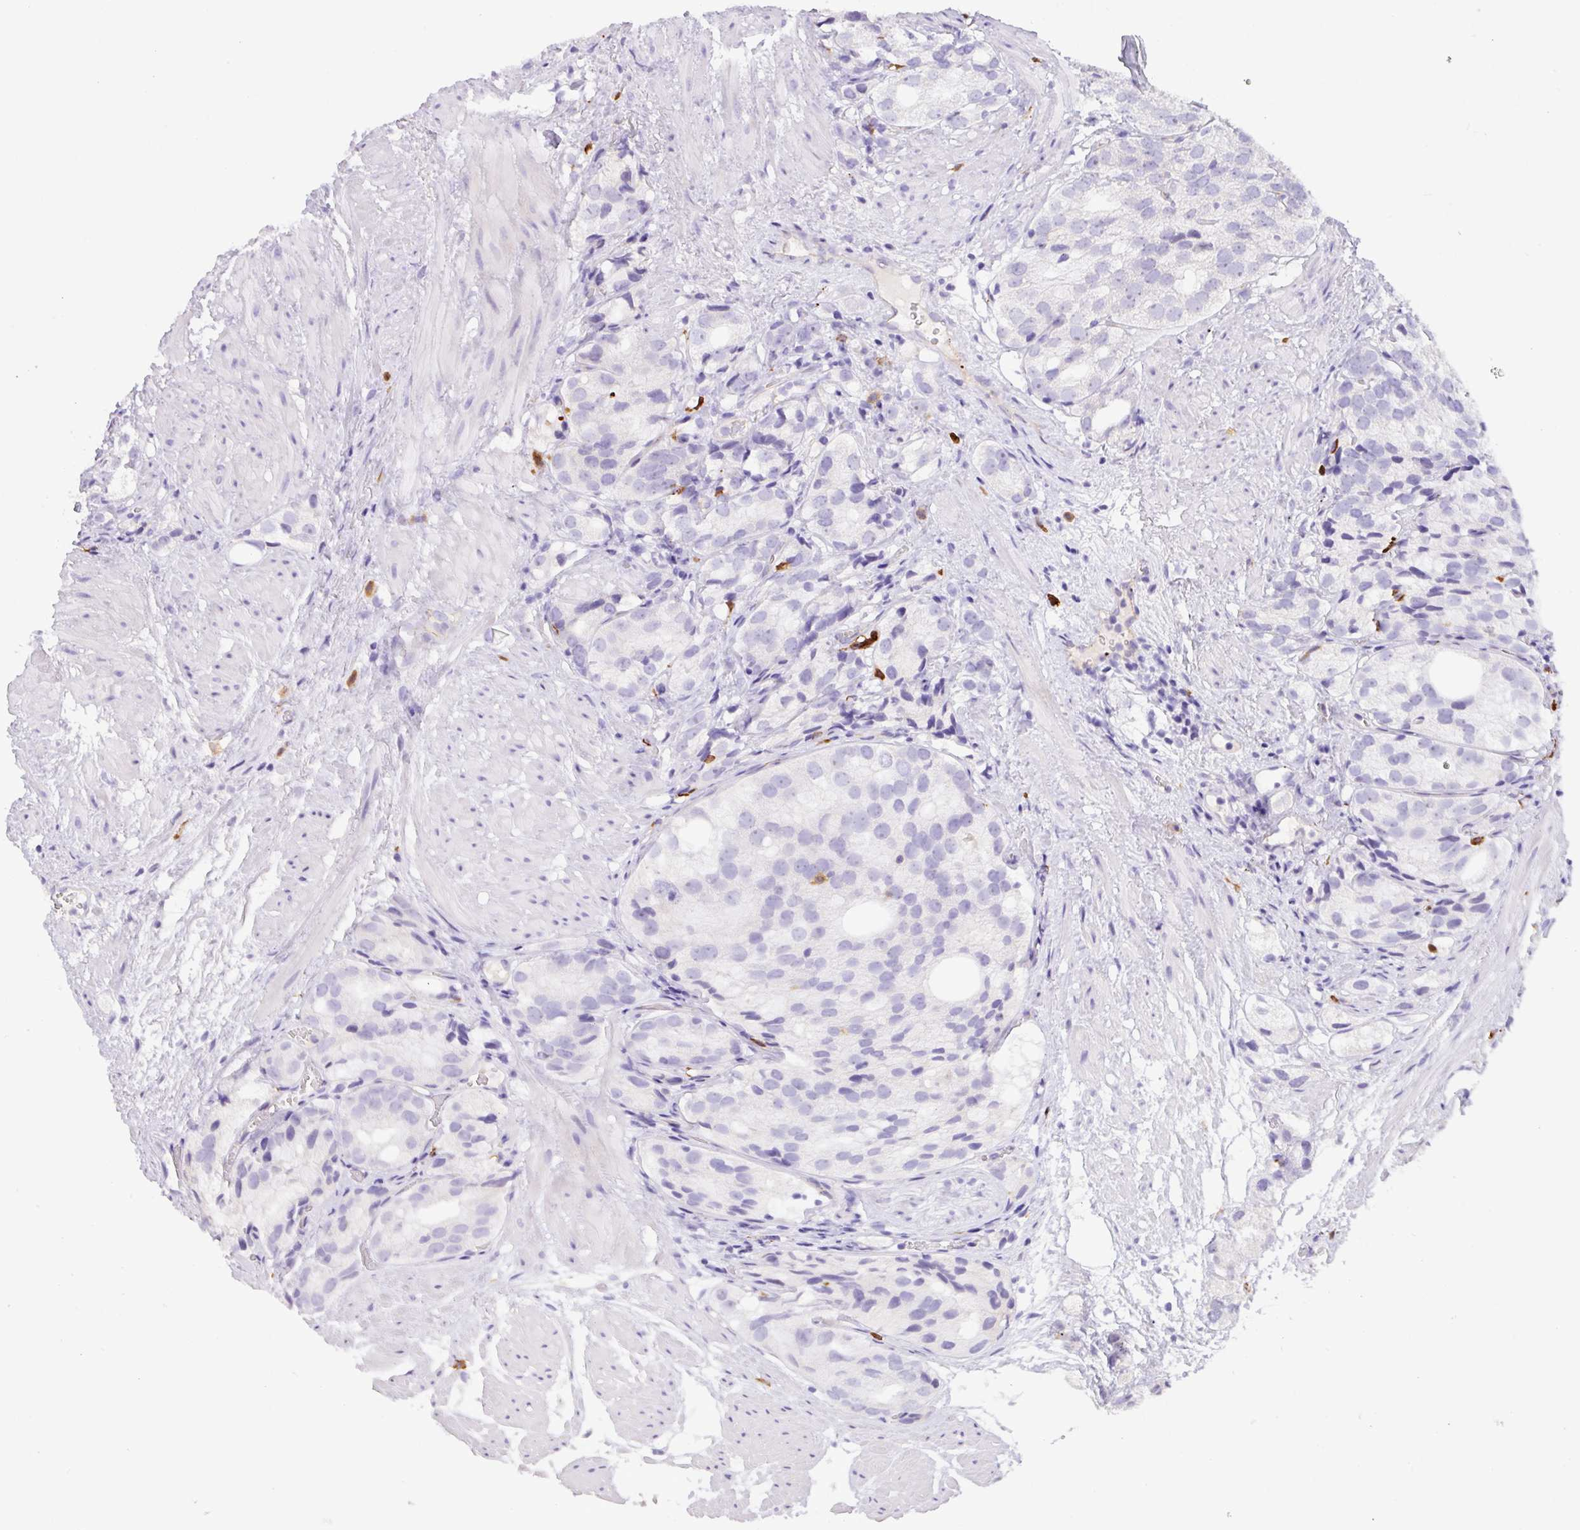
{"staining": {"intensity": "negative", "quantity": "none", "location": "none"}, "tissue": "prostate cancer", "cell_type": "Tumor cells", "image_type": "cancer", "snomed": [{"axis": "morphology", "description": "Adenocarcinoma, High grade"}, {"axis": "topography", "description": "Prostate"}], "caption": "DAB (3,3'-diaminobenzidine) immunohistochemical staining of prostate cancer (high-grade adenocarcinoma) reveals no significant positivity in tumor cells.", "gene": "MRM2", "patient": {"sex": "male", "age": 82}}